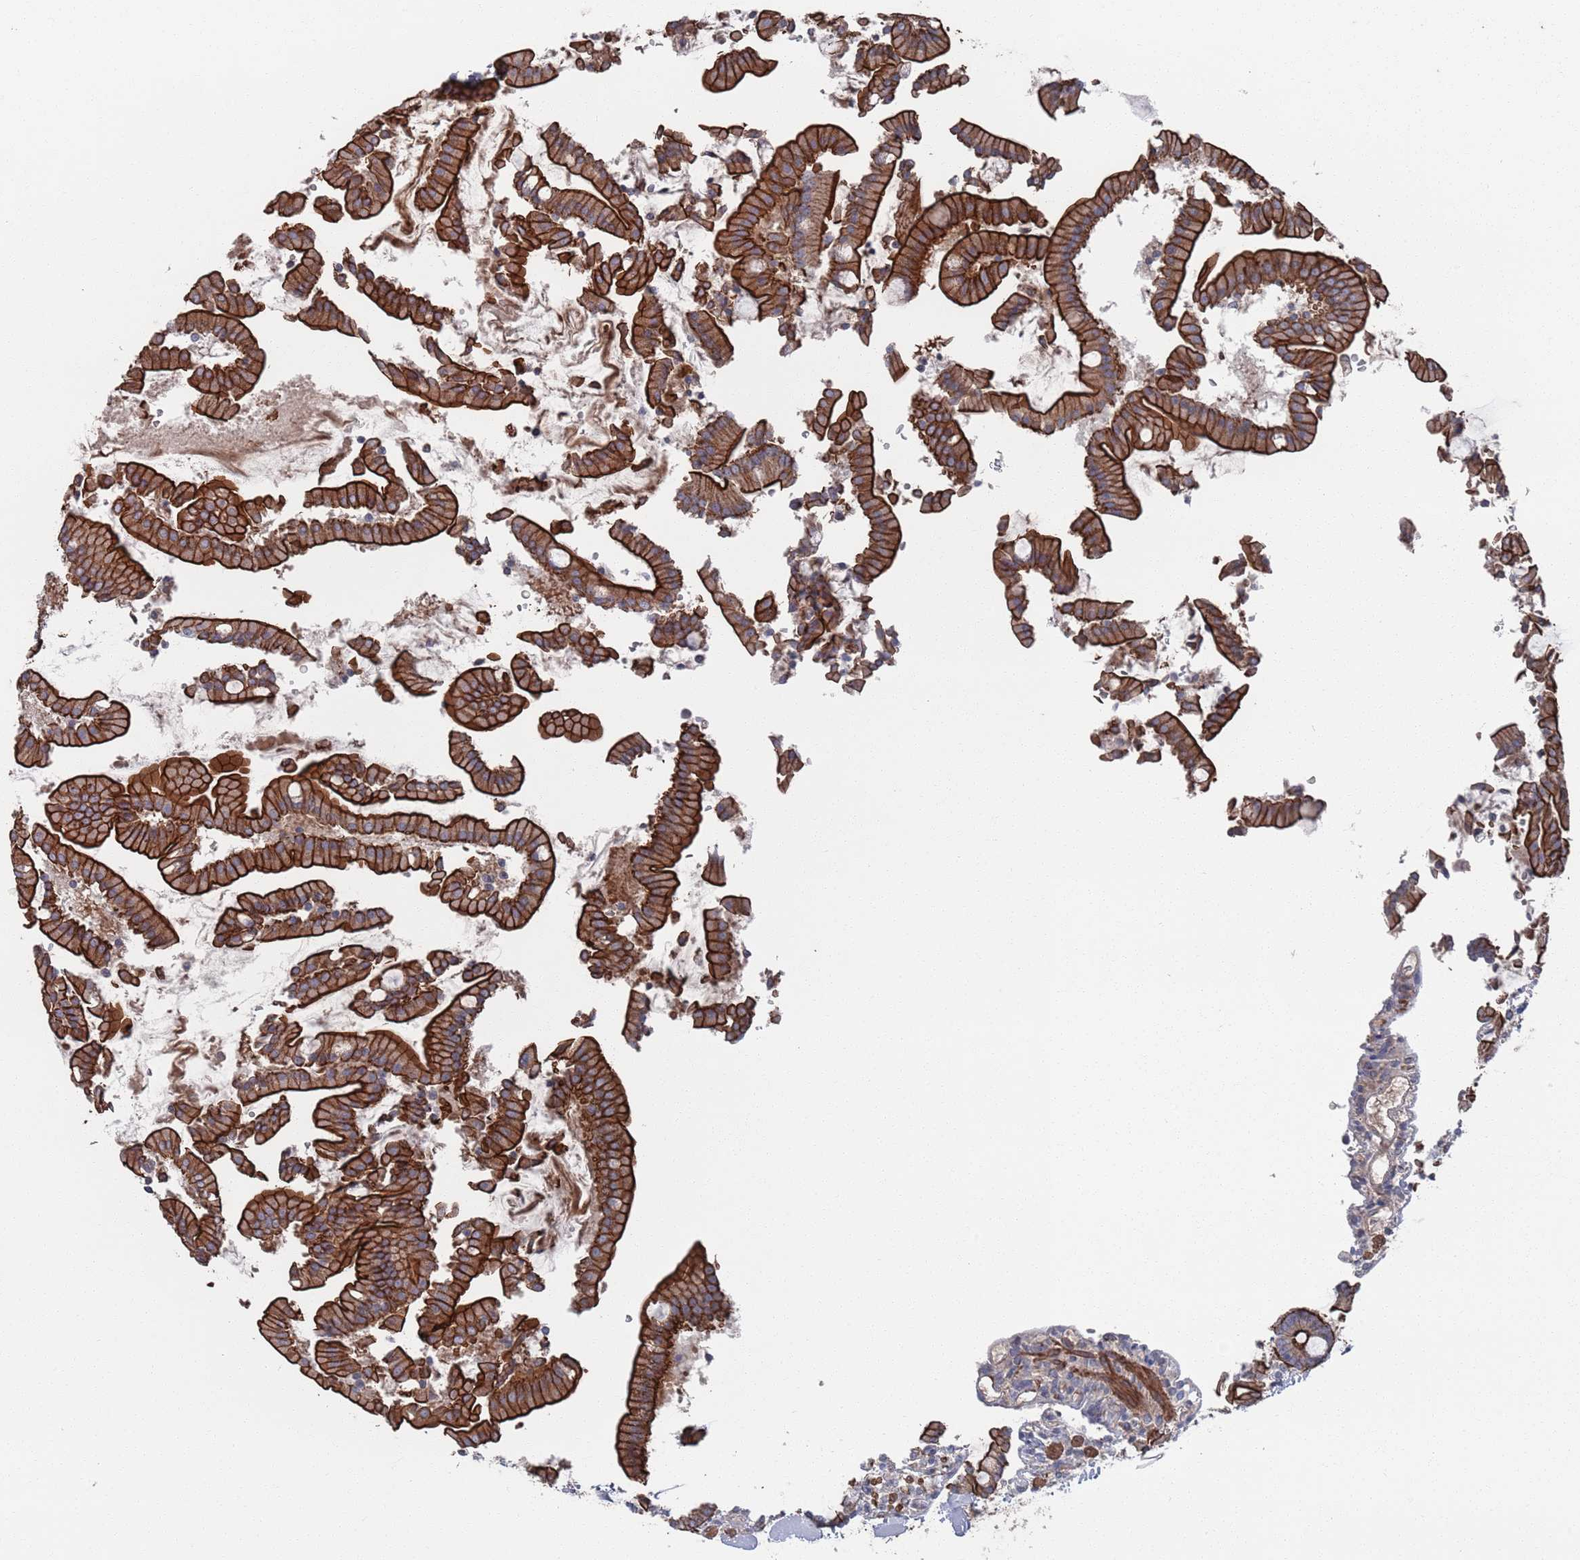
{"staining": {"intensity": "strong", "quantity": ">75%", "location": "cytoplasmic/membranous"}, "tissue": "duodenum", "cell_type": "Glandular cells", "image_type": "normal", "snomed": [{"axis": "morphology", "description": "Normal tissue, NOS"}, {"axis": "topography", "description": "Duodenum"}], "caption": "Immunohistochemistry (IHC) histopathology image of normal human duodenum stained for a protein (brown), which demonstrates high levels of strong cytoplasmic/membranous staining in approximately >75% of glandular cells.", "gene": "PLEKHA4", "patient": {"sex": "male", "age": 55}}